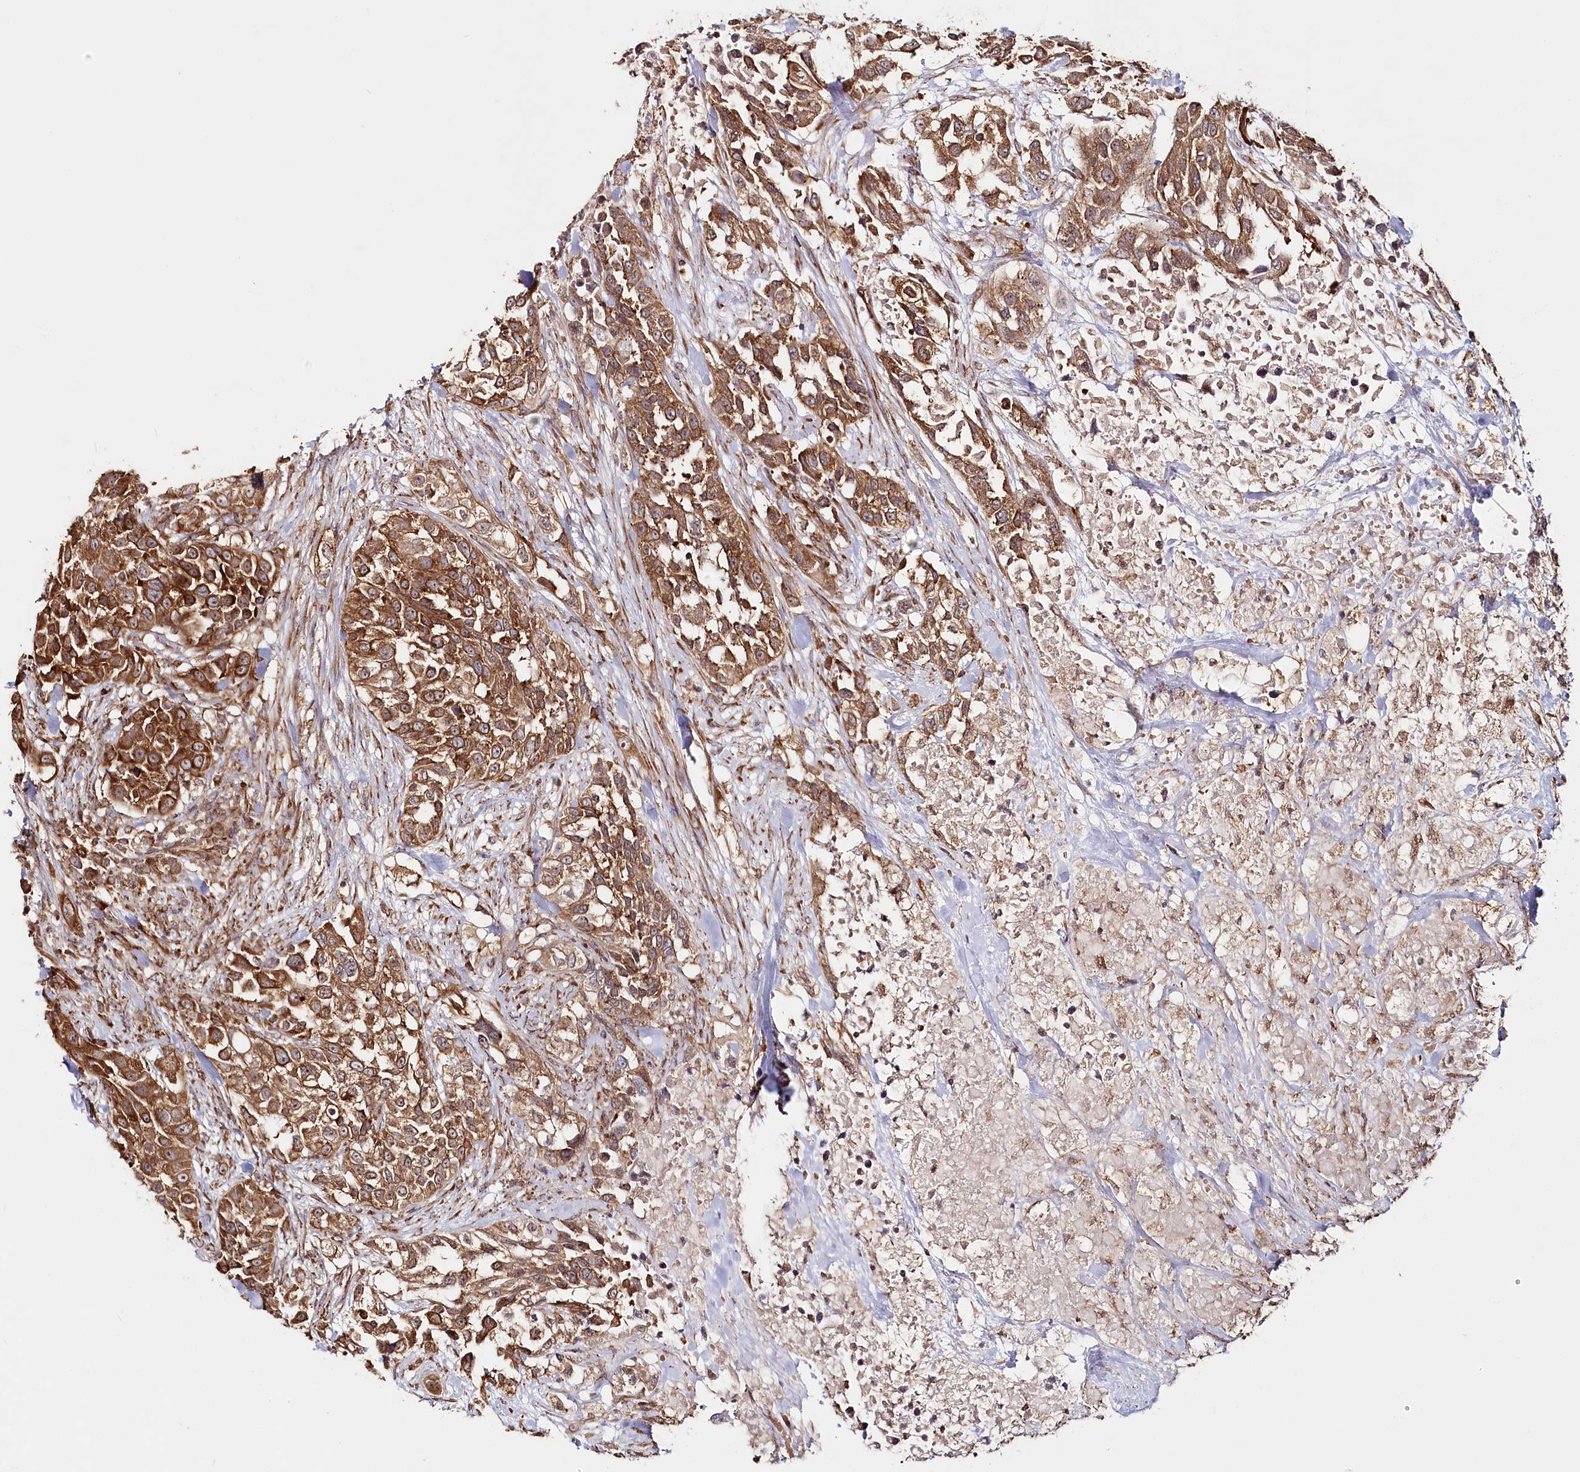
{"staining": {"intensity": "strong", "quantity": ">75%", "location": "cytoplasmic/membranous"}, "tissue": "urothelial cancer", "cell_type": "Tumor cells", "image_type": "cancer", "snomed": [{"axis": "morphology", "description": "Urothelial carcinoma, High grade"}, {"axis": "topography", "description": "Urinary bladder"}], "caption": "Strong cytoplasmic/membranous positivity for a protein is identified in approximately >75% of tumor cells of urothelial cancer using IHC.", "gene": "OTUD4", "patient": {"sex": "female", "age": 80}}